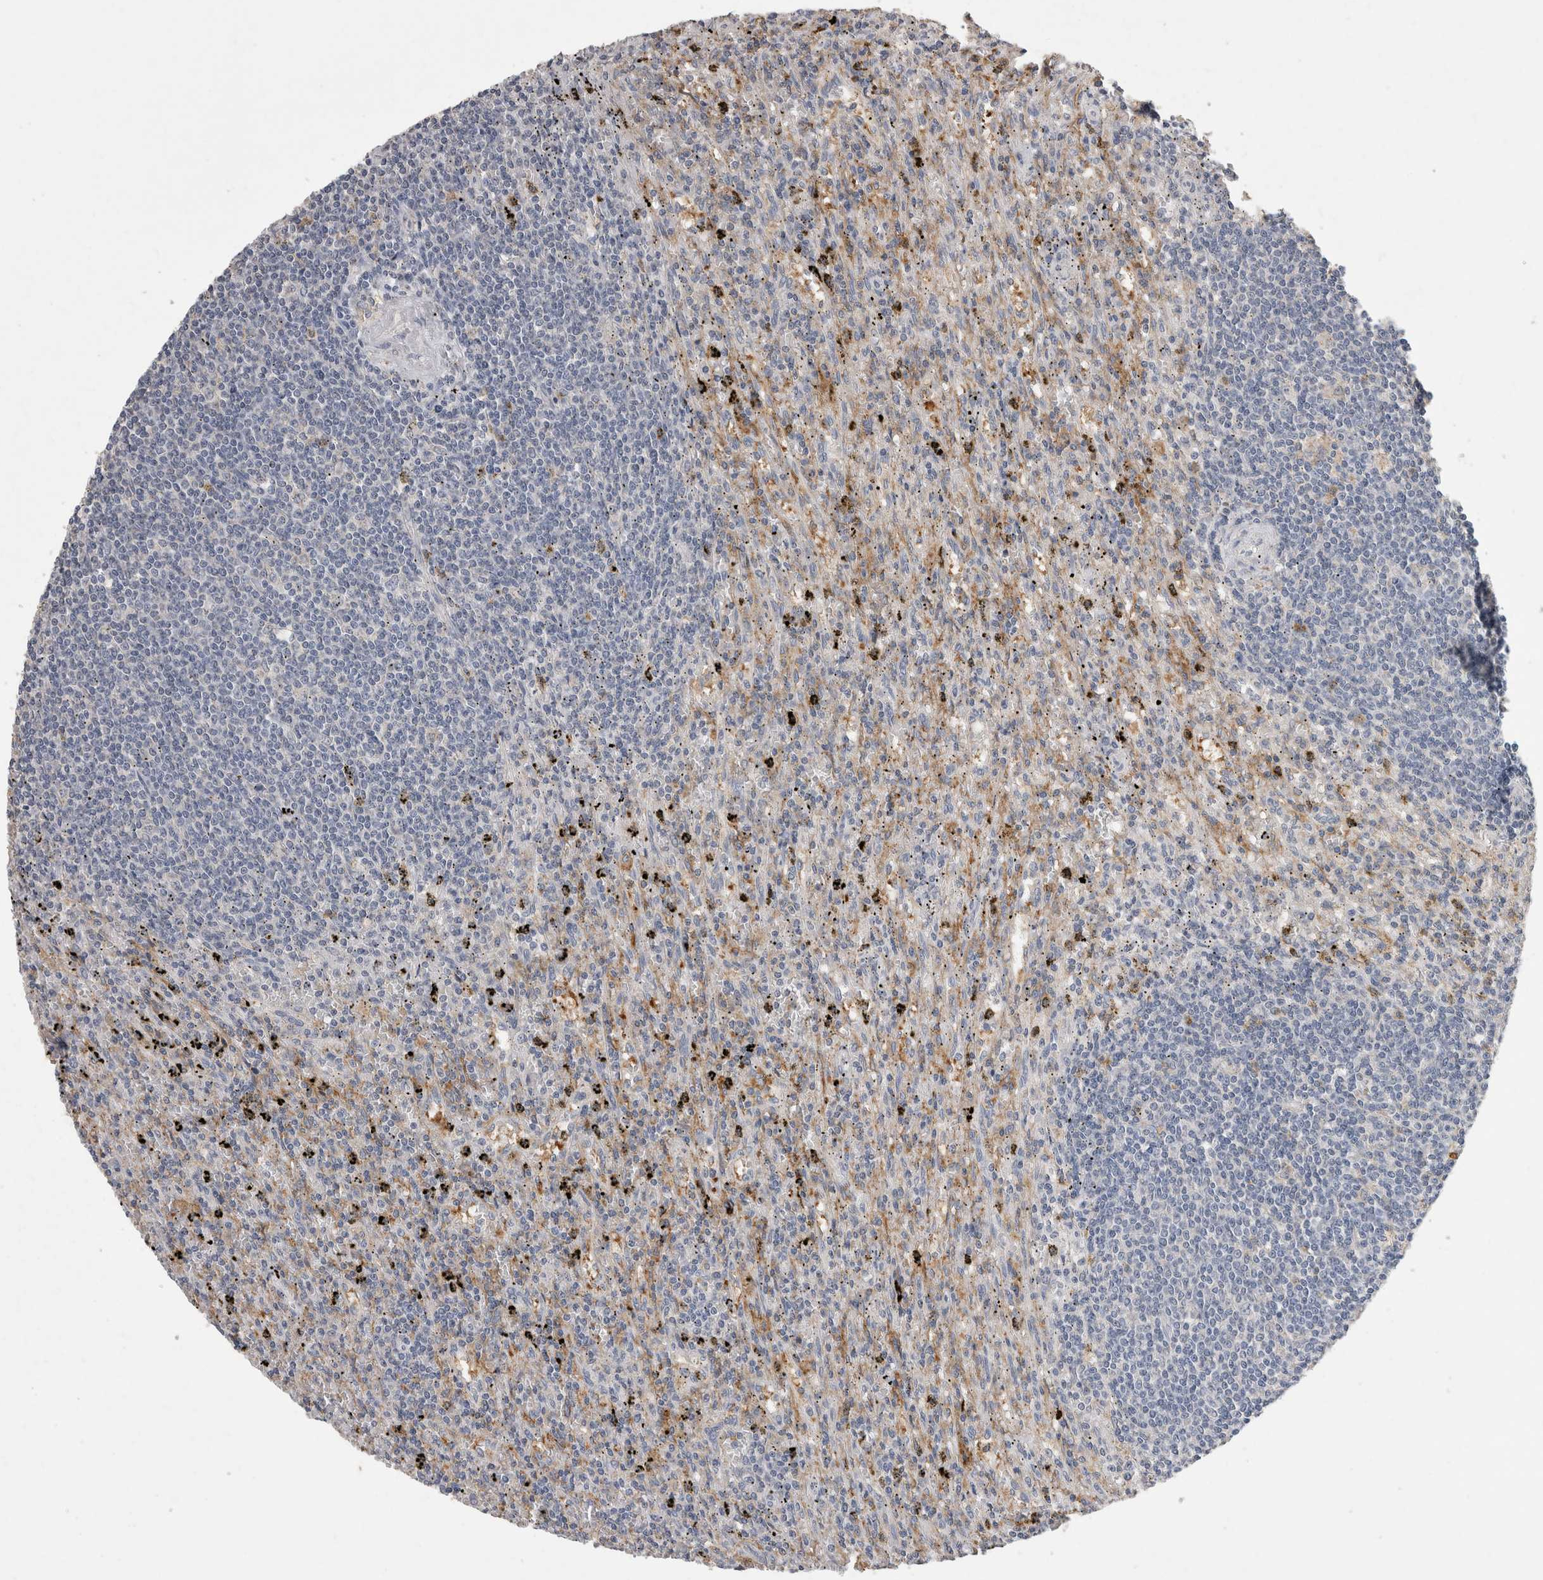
{"staining": {"intensity": "negative", "quantity": "none", "location": "none"}, "tissue": "lymphoma", "cell_type": "Tumor cells", "image_type": "cancer", "snomed": [{"axis": "morphology", "description": "Malignant lymphoma, non-Hodgkin's type, Low grade"}, {"axis": "topography", "description": "Spleen"}], "caption": "Immunohistochemistry (IHC) image of neoplastic tissue: human lymphoma stained with DAB demonstrates no significant protein staining in tumor cells. (Stains: DAB (3,3'-diaminobenzidine) immunohistochemistry with hematoxylin counter stain, Microscopy: brightfield microscopy at high magnification).", "gene": "CNTFR", "patient": {"sex": "male", "age": 76}}